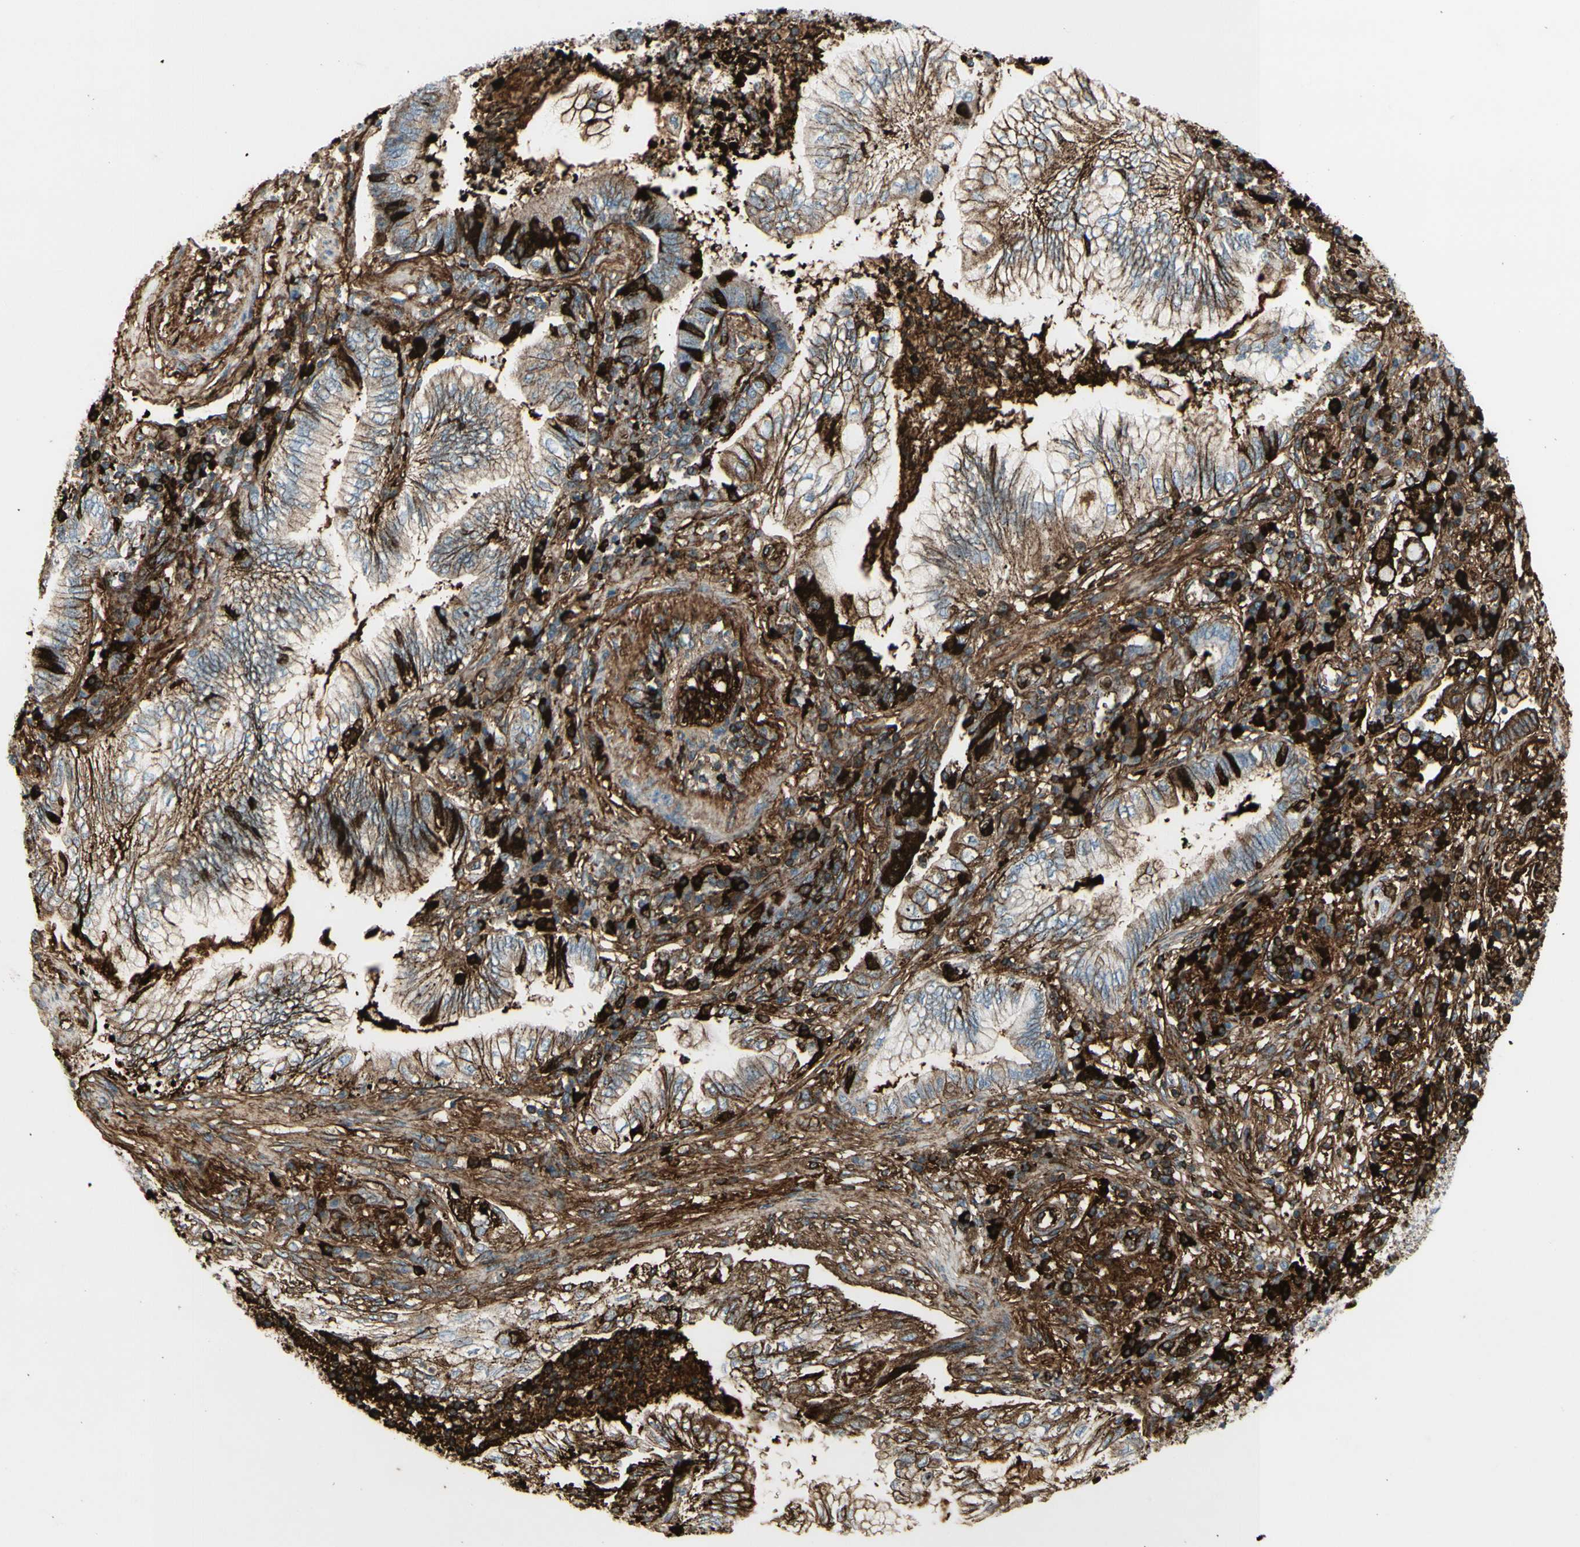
{"staining": {"intensity": "moderate", "quantity": "25%-75%", "location": "cytoplasmic/membranous"}, "tissue": "lung cancer", "cell_type": "Tumor cells", "image_type": "cancer", "snomed": [{"axis": "morphology", "description": "Normal tissue, NOS"}, {"axis": "morphology", "description": "Adenocarcinoma, NOS"}, {"axis": "topography", "description": "Bronchus"}, {"axis": "topography", "description": "Lung"}], "caption": "Human adenocarcinoma (lung) stained with a protein marker demonstrates moderate staining in tumor cells.", "gene": "IGHG1", "patient": {"sex": "female", "age": 70}}